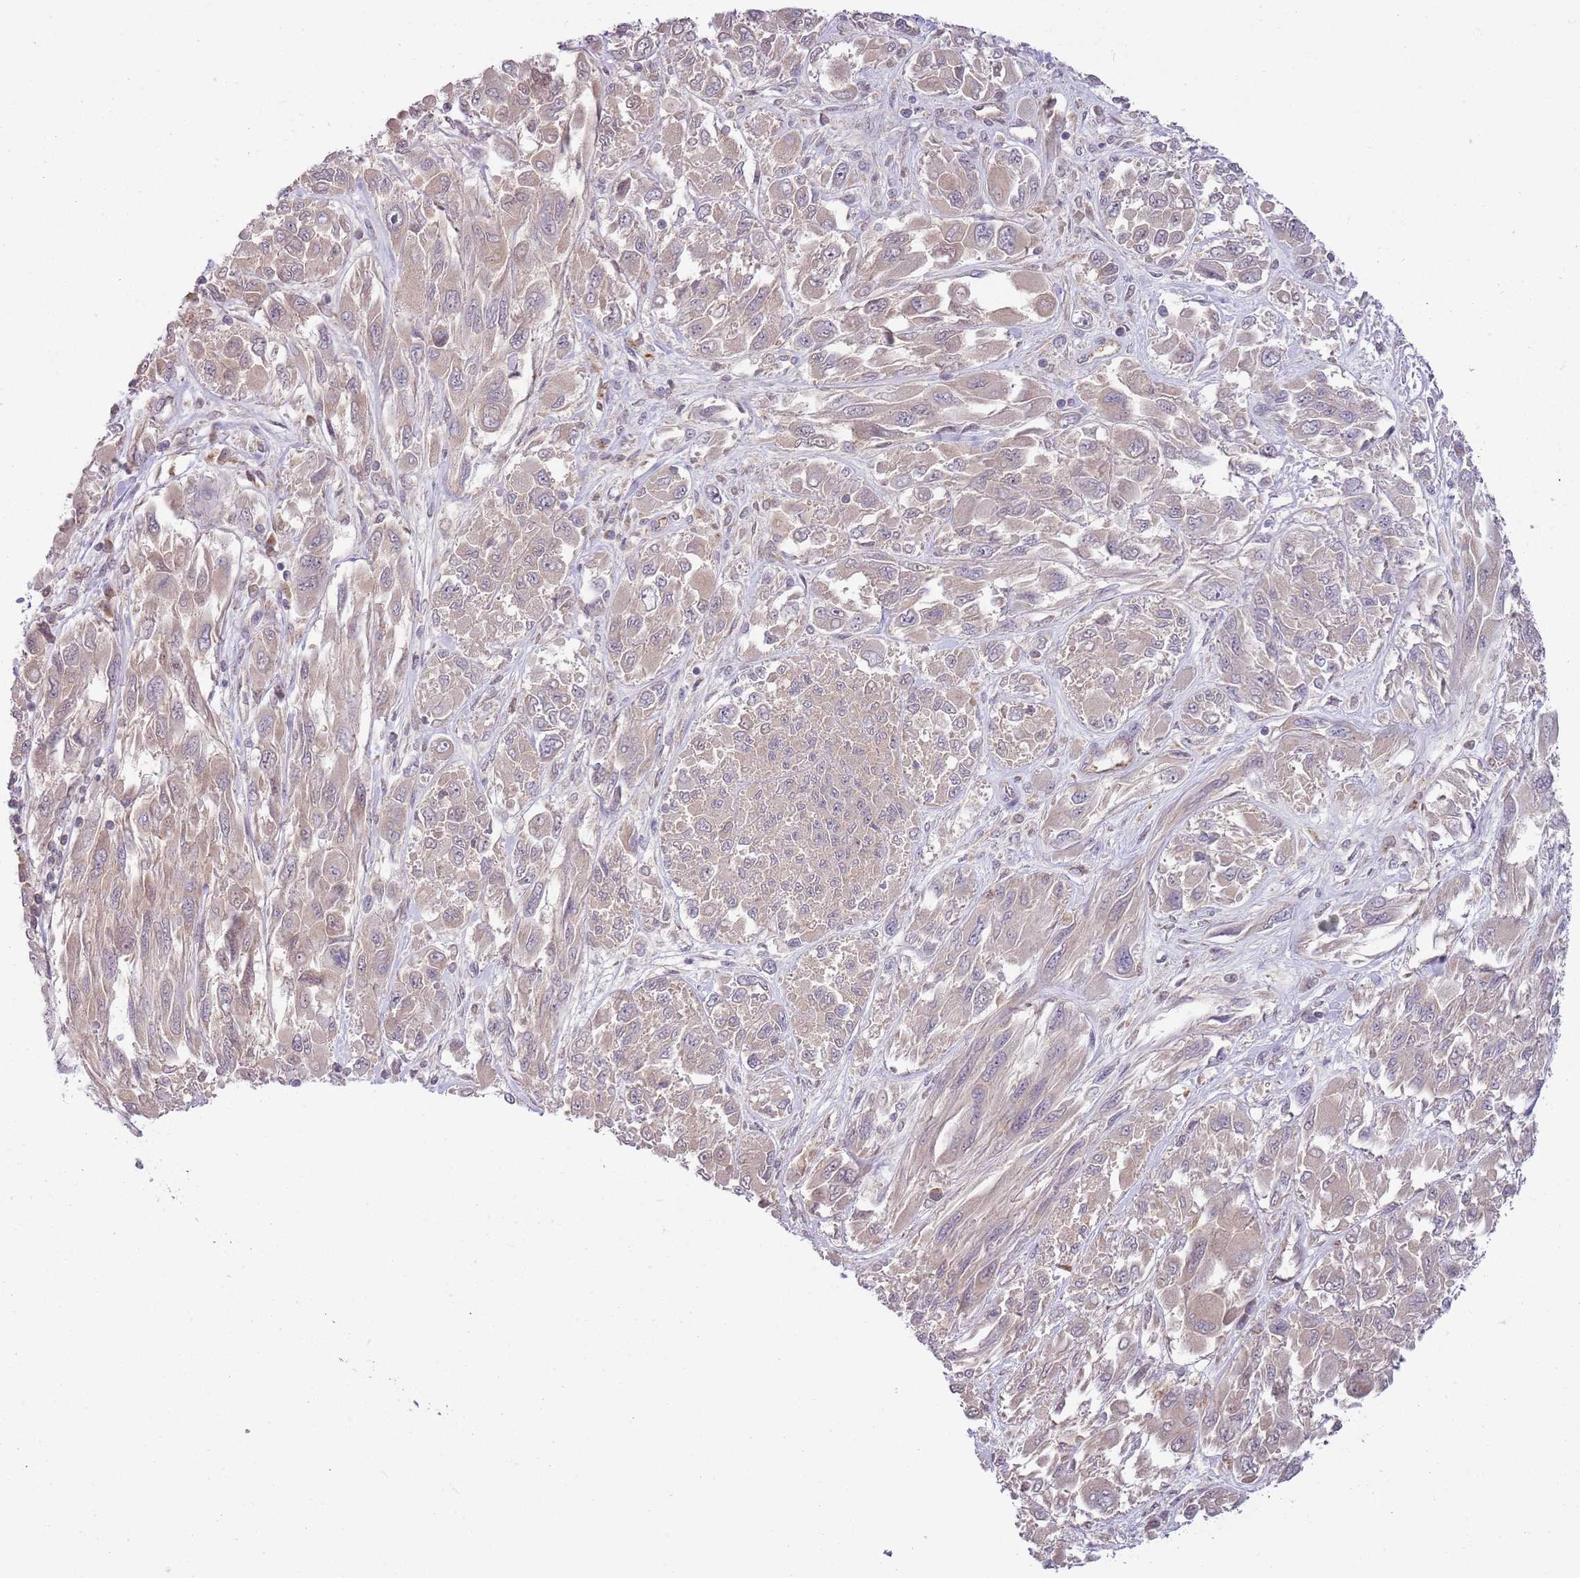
{"staining": {"intensity": "negative", "quantity": "none", "location": "none"}, "tissue": "melanoma", "cell_type": "Tumor cells", "image_type": "cancer", "snomed": [{"axis": "morphology", "description": "Malignant melanoma, NOS"}, {"axis": "topography", "description": "Skin"}], "caption": "High power microscopy photomicrograph of an immunohistochemistry micrograph of melanoma, revealing no significant staining in tumor cells.", "gene": "SKOR2", "patient": {"sex": "female", "age": 91}}